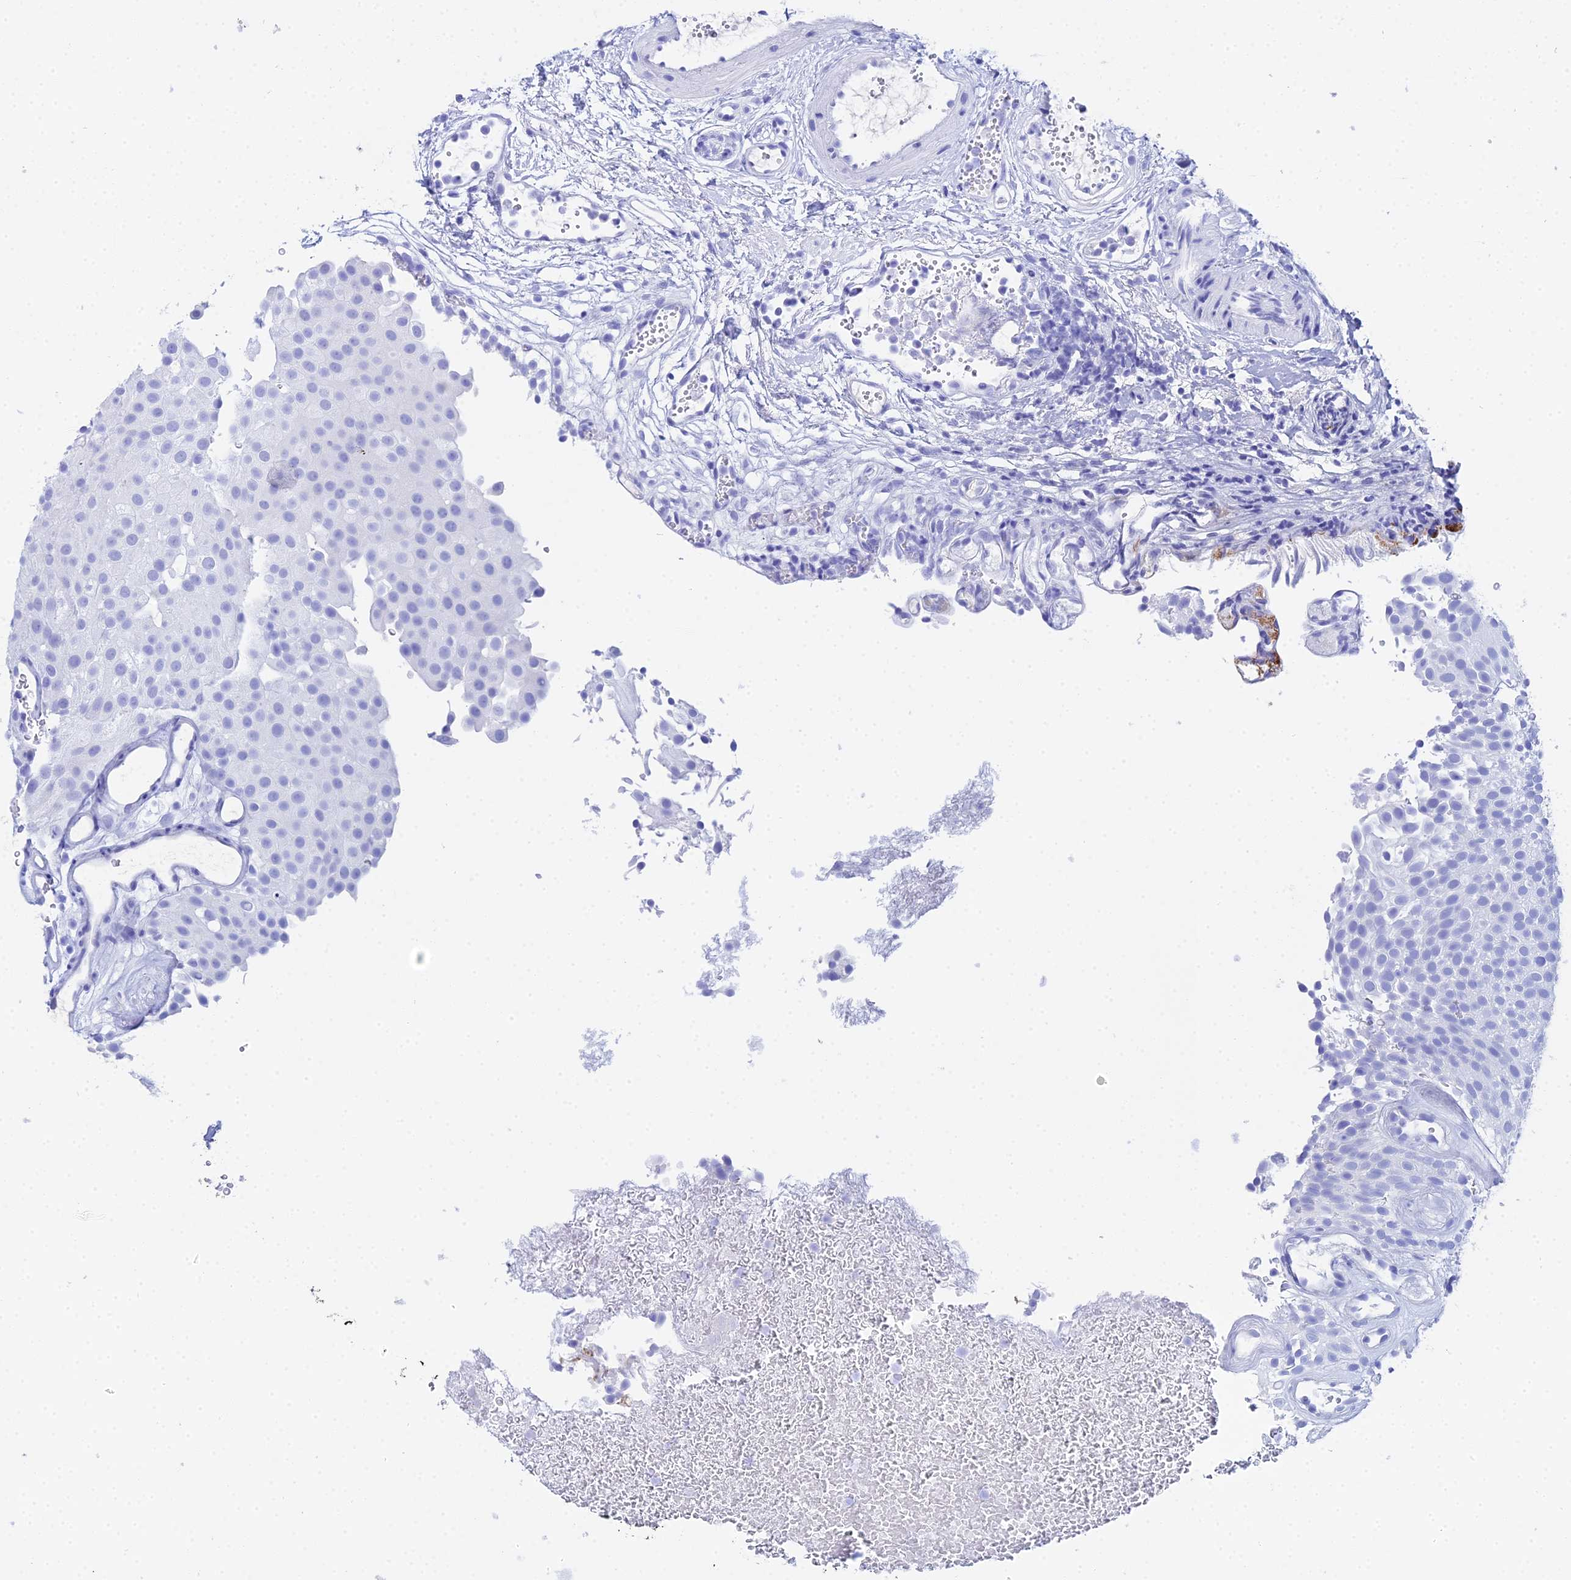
{"staining": {"intensity": "negative", "quantity": "none", "location": "none"}, "tissue": "urothelial cancer", "cell_type": "Tumor cells", "image_type": "cancer", "snomed": [{"axis": "morphology", "description": "Urothelial carcinoma, Low grade"}, {"axis": "topography", "description": "Urinary bladder"}], "caption": "A micrograph of human low-grade urothelial carcinoma is negative for staining in tumor cells.", "gene": "CELA3A", "patient": {"sex": "male", "age": 78}}